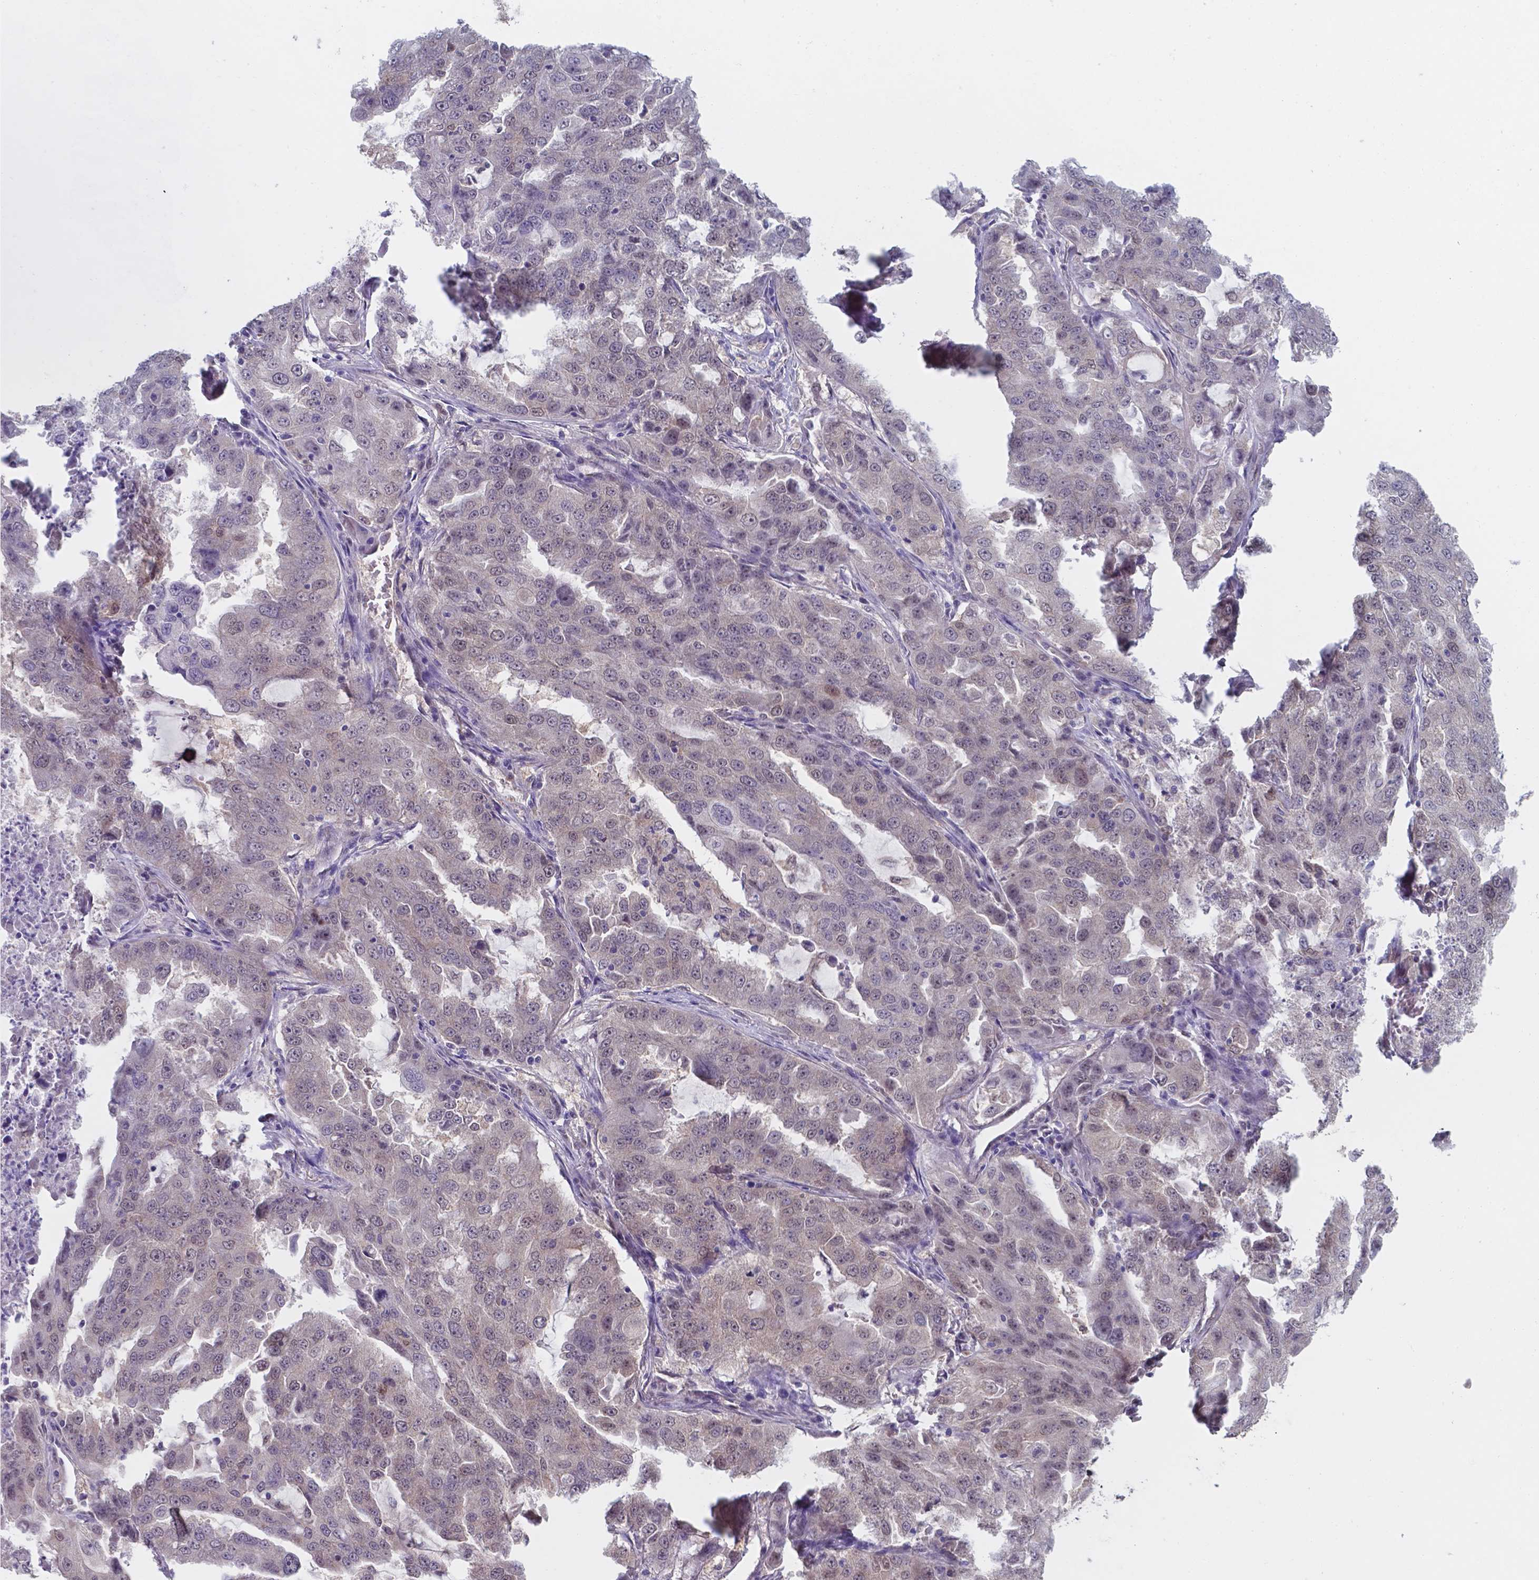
{"staining": {"intensity": "negative", "quantity": "none", "location": "none"}, "tissue": "lung cancer", "cell_type": "Tumor cells", "image_type": "cancer", "snomed": [{"axis": "morphology", "description": "Adenocarcinoma, NOS"}, {"axis": "topography", "description": "Lung"}], "caption": "Lung cancer (adenocarcinoma) was stained to show a protein in brown. There is no significant positivity in tumor cells. (Brightfield microscopy of DAB immunohistochemistry at high magnification).", "gene": "UBE2E2", "patient": {"sex": "female", "age": 61}}